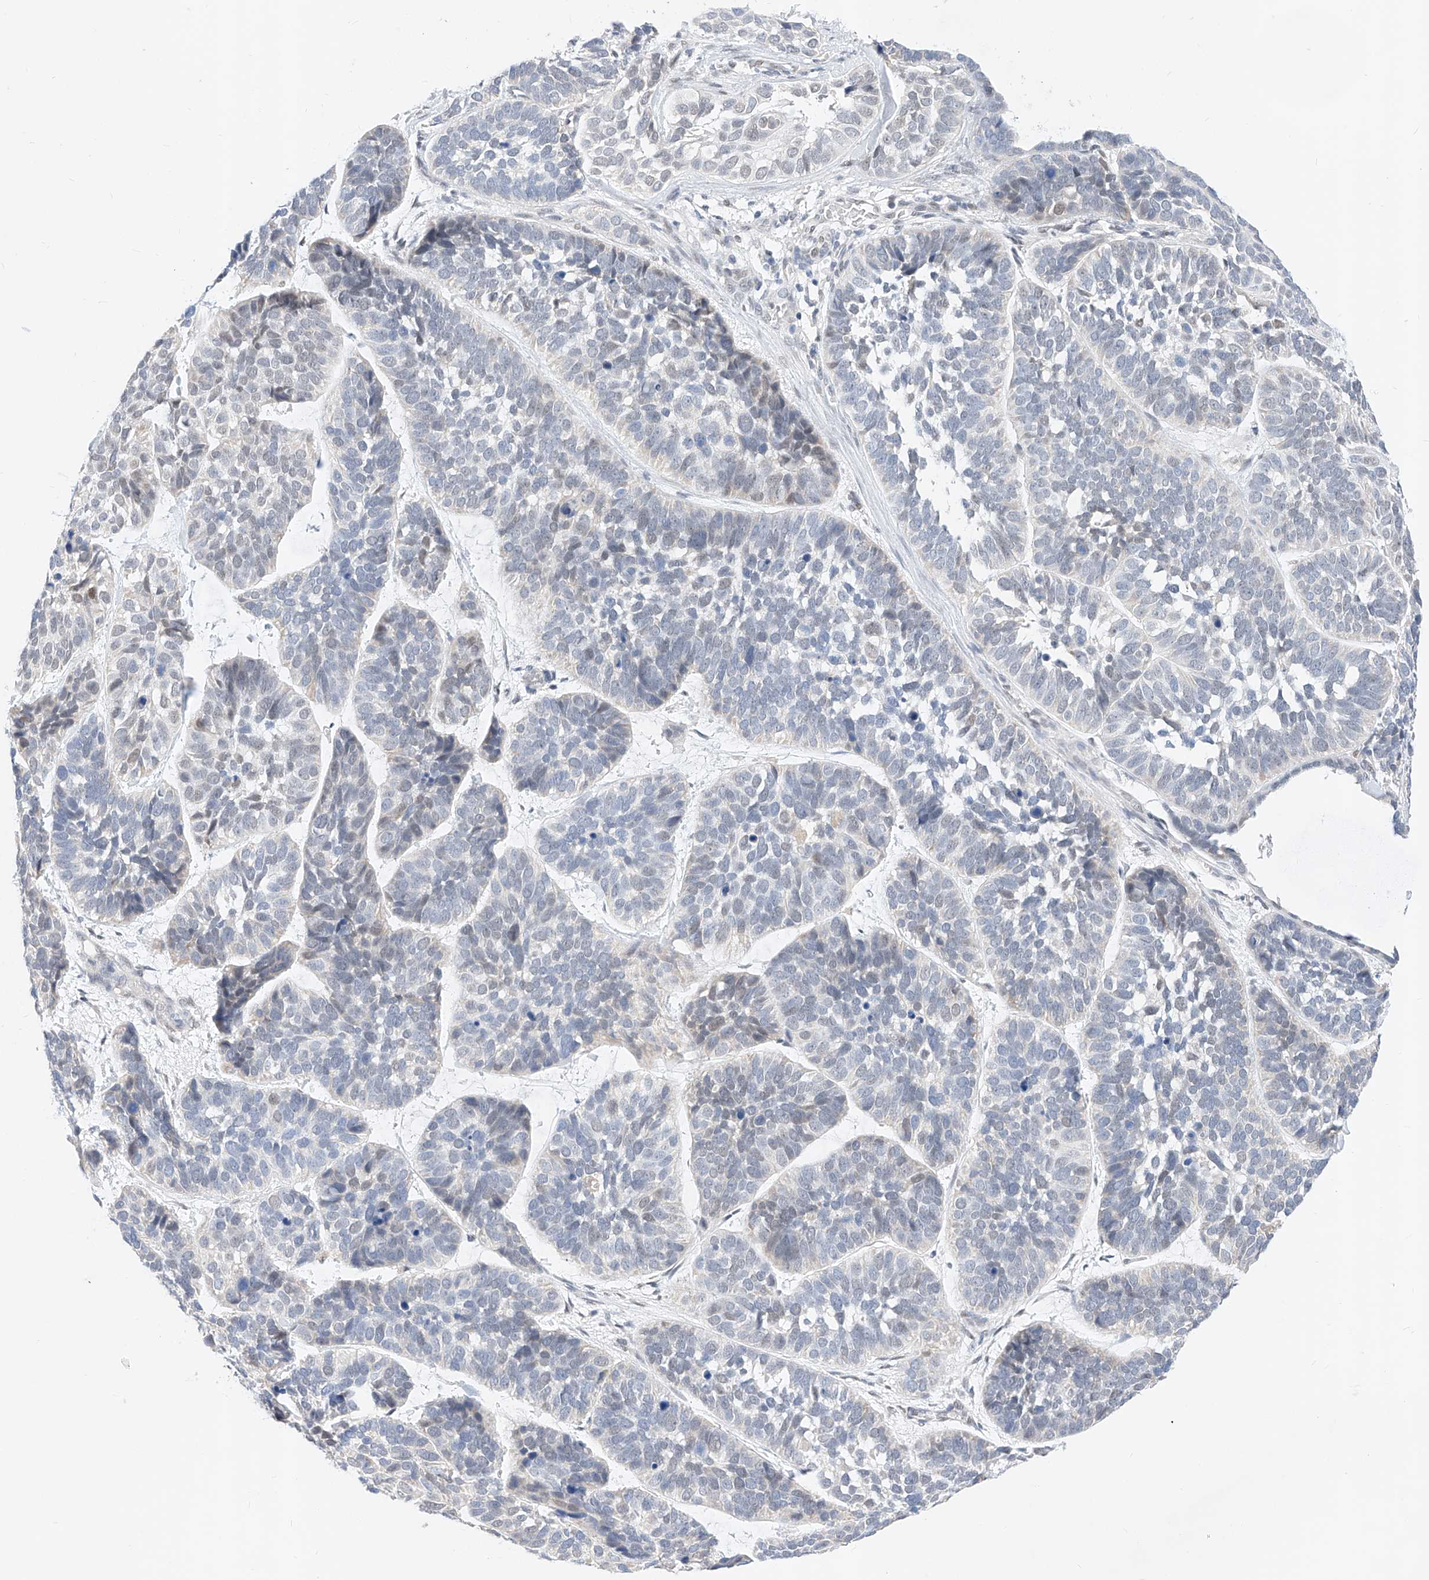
{"staining": {"intensity": "weak", "quantity": "<25%", "location": "nuclear"}, "tissue": "skin cancer", "cell_type": "Tumor cells", "image_type": "cancer", "snomed": [{"axis": "morphology", "description": "Basal cell carcinoma"}, {"axis": "topography", "description": "Skin"}], "caption": "DAB immunohistochemical staining of human skin cancer (basal cell carcinoma) exhibits no significant positivity in tumor cells.", "gene": "KCNJ1", "patient": {"sex": "male", "age": 62}}